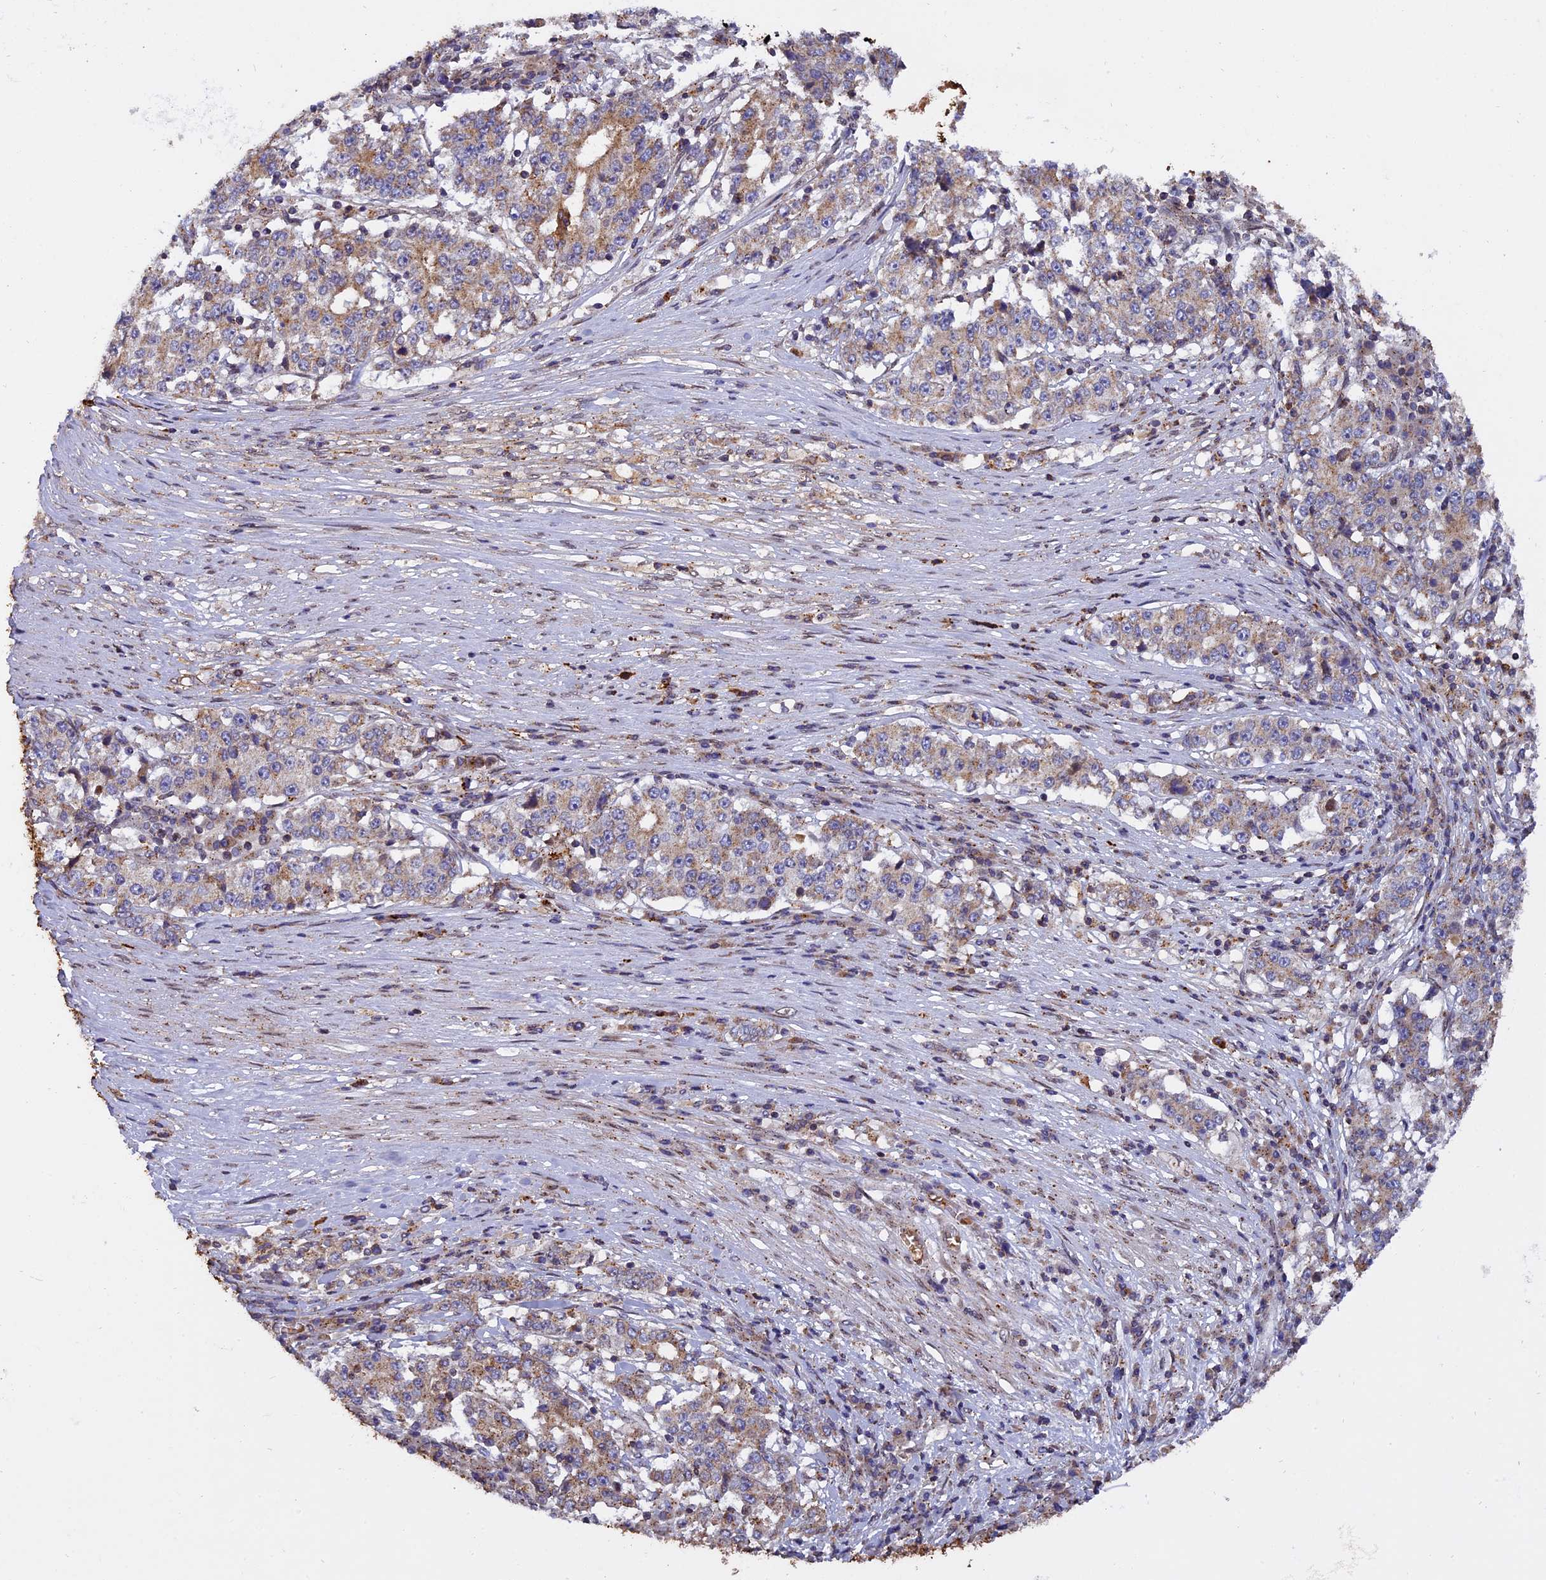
{"staining": {"intensity": "moderate", "quantity": "<25%", "location": "cytoplasmic/membranous"}, "tissue": "stomach cancer", "cell_type": "Tumor cells", "image_type": "cancer", "snomed": [{"axis": "morphology", "description": "Adenocarcinoma, NOS"}, {"axis": "topography", "description": "Stomach"}], "caption": "Immunohistochemistry histopathology image of neoplastic tissue: stomach adenocarcinoma stained using immunohistochemistry (IHC) displays low levels of moderate protein expression localized specifically in the cytoplasmic/membranous of tumor cells, appearing as a cytoplasmic/membranous brown color.", "gene": "CHMP2A", "patient": {"sex": "male", "age": 59}}